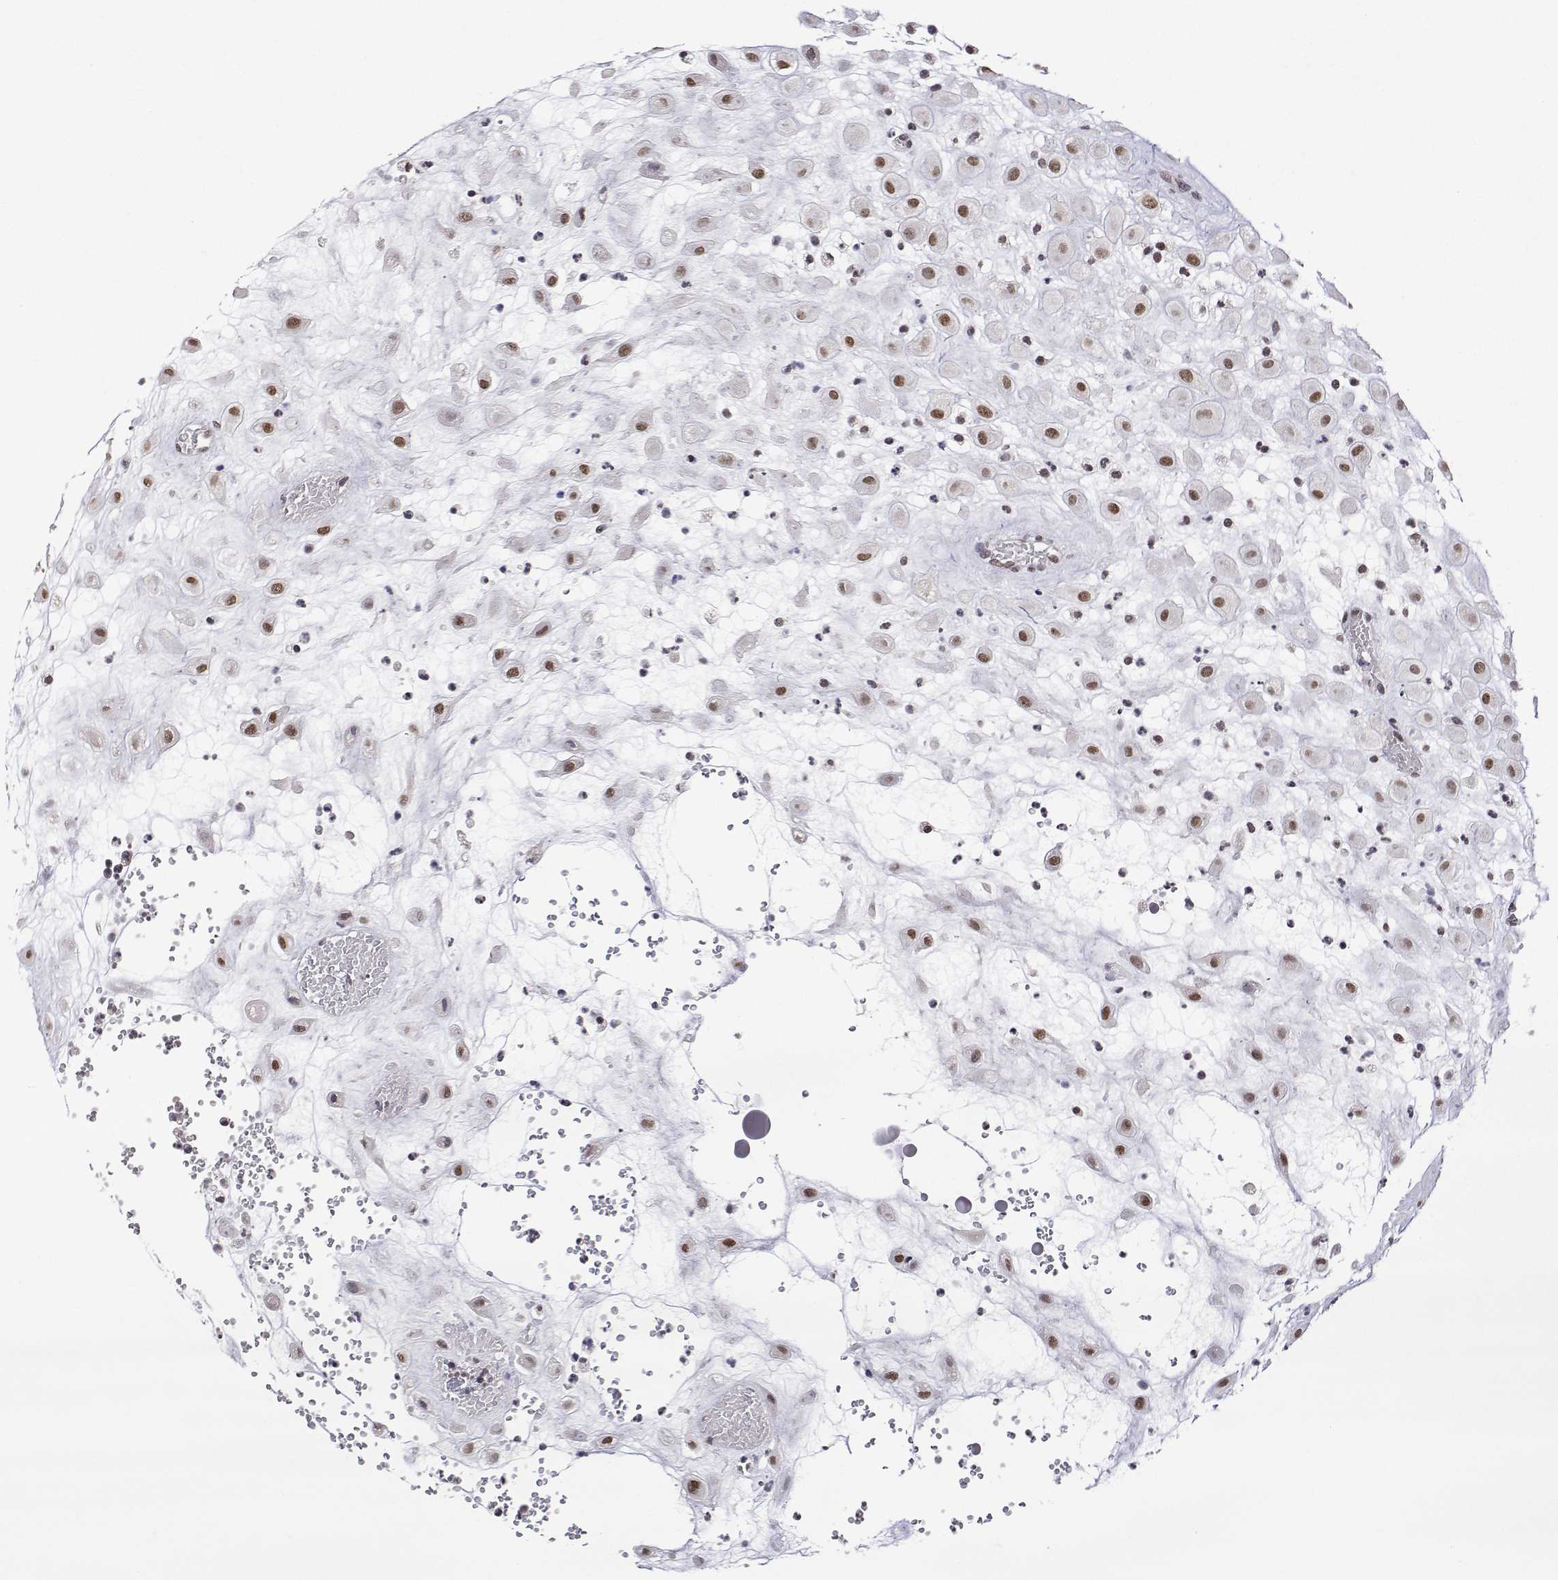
{"staining": {"intensity": "moderate", "quantity": "25%-75%", "location": "nuclear"}, "tissue": "placenta", "cell_type": "Decidual cells", "image_type": "normal", "snomed": [{"axis": "morphology", "description": "Normal tissue, NOS"}, {"axis": "topography", "description": "Placenta"}], "caption": "Moderate nuclear protein staining is appreciated in about 25%-75% of decidual cells in placenta.", "gene": "XPC", "patient": {"sex": "female", "age": 24}}